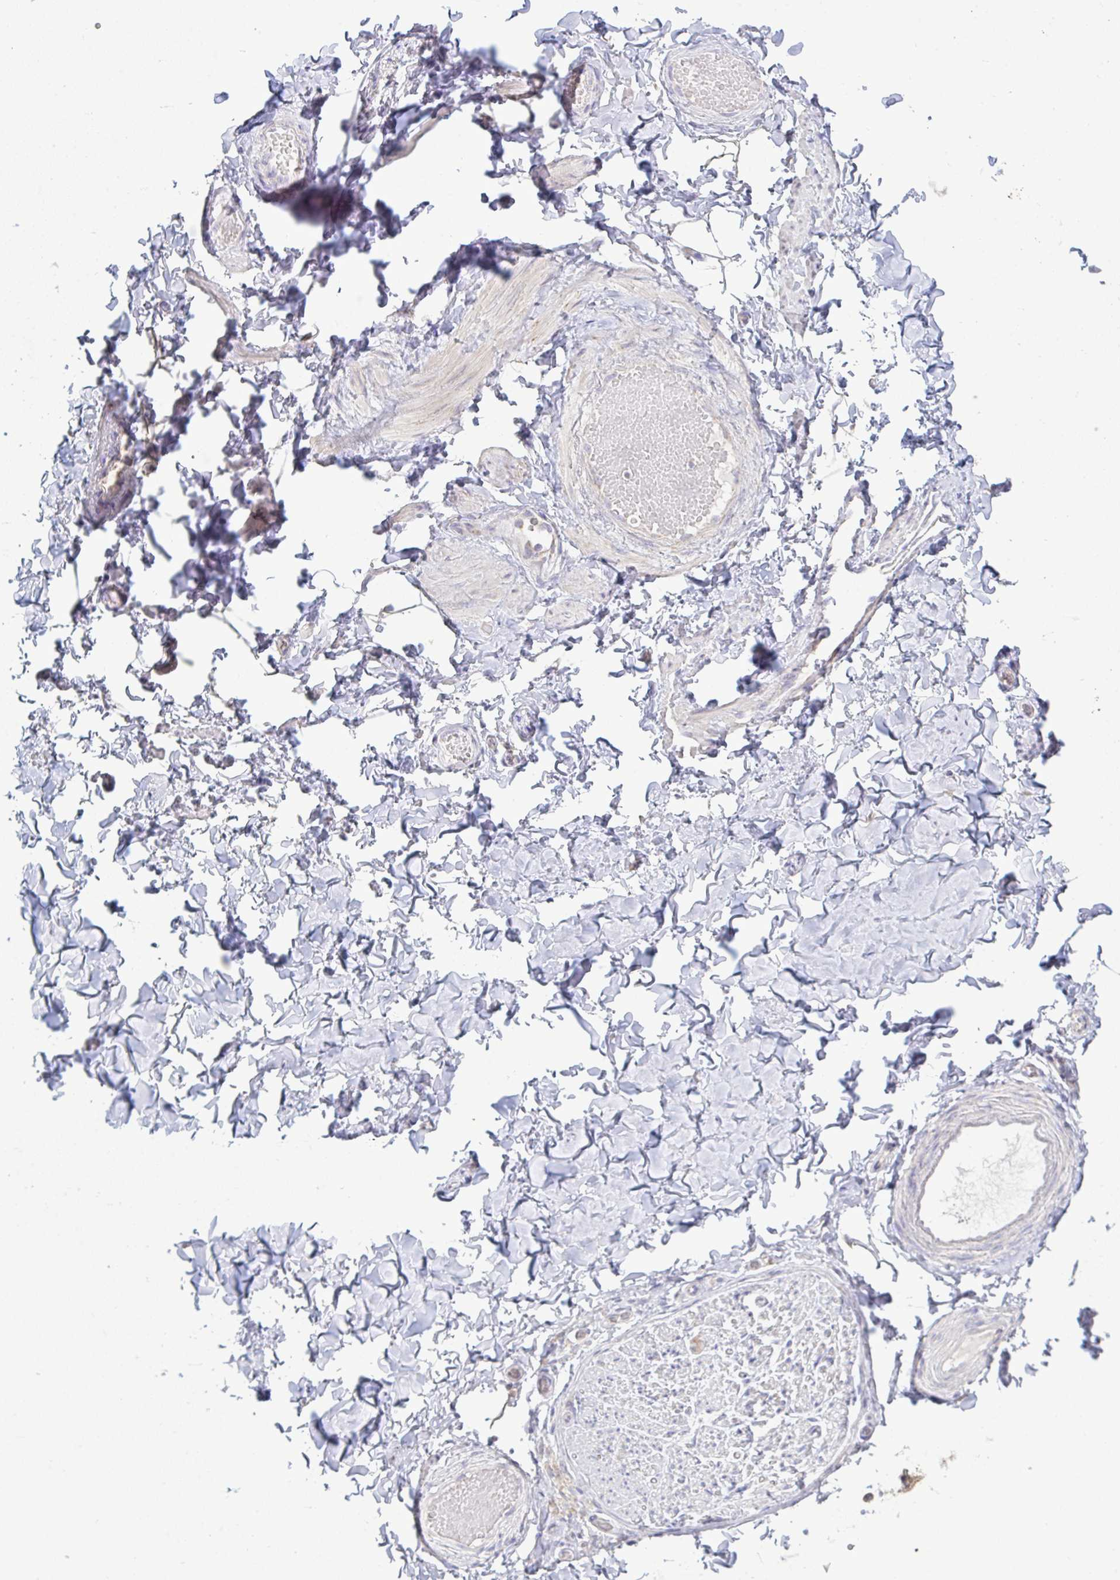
{"staining": {"intensity": "negative", "quantity": "none", "location": "none"}, "tissue": "adipose tissue", "cell_type": "Adipocytes", "image_type": "normal", "snomed": [{"axis": "morphology", "description": "Normal tissue, NOS"}, {"axis": "topography", "description": "Soft tissue"}, {"axis": "topography", "description": "Adipose tissue"}, {"axis": "topography", "description": "Vascular tissue"}, {"axis": "topography", "description": "Peripheral nerve tissue"}], "caption": "Micrograph shows no significant protein expression in adipocytes of benign adipose tissue.", "gene": "NDUFA7", "patient": {"sex": "male", "age": 29}}